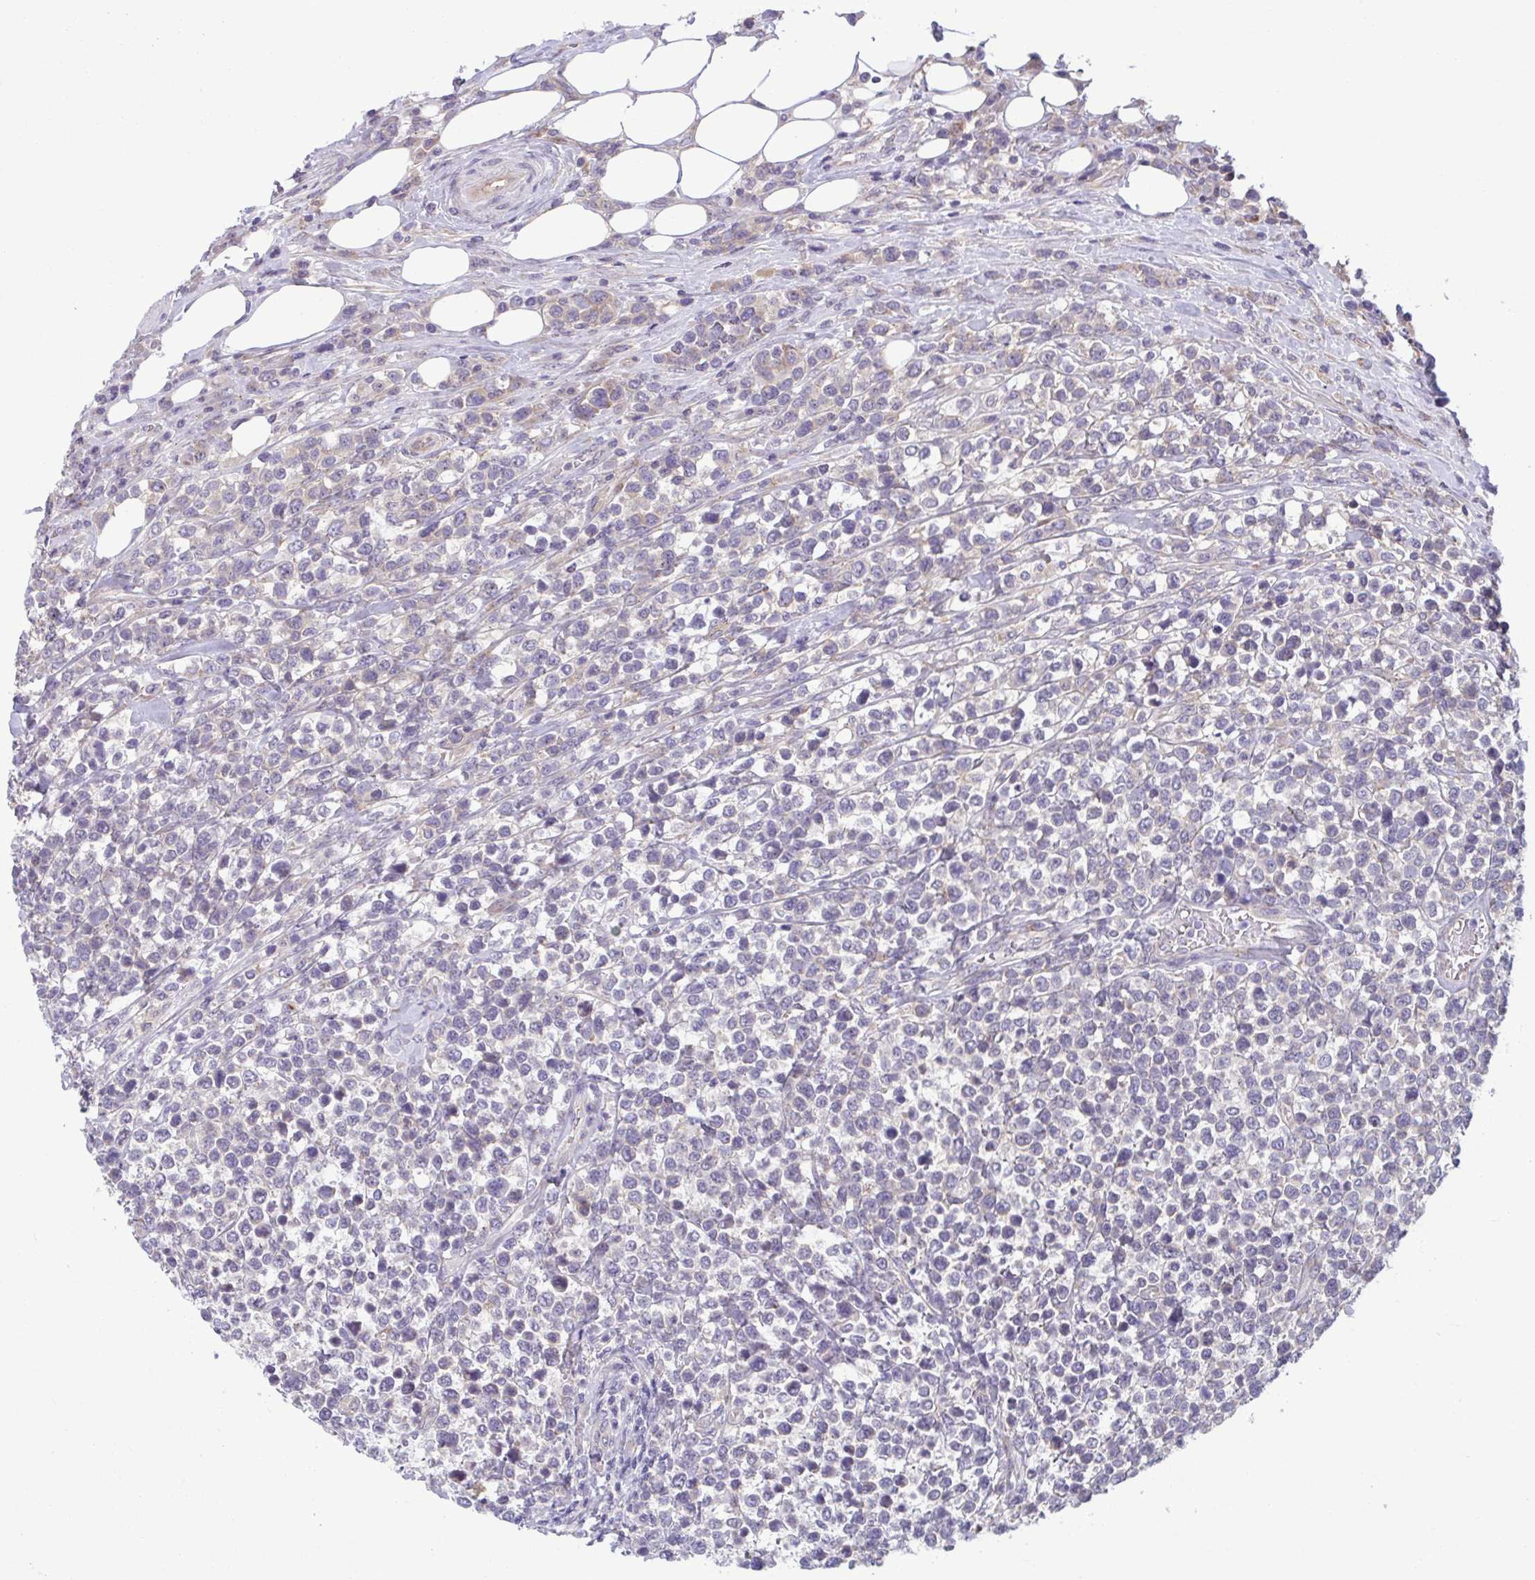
{"staining": {"intensity": "negative", "quantity": "none", "location": "none"}, "tissue": "lymphoma", "cell_type": "Tumor cells", "image_type": "cancer", "snomed": [{"axis": "morphology", "description": "Malignant lymphoma, non-Hodgkin's type, High grade"}, {"axis": "topography", "description": "Soft tissue"}], "caption": "DAB immunohistochemical staining of human malignant lymphoma, non-Hodgkin's type (high-grade) displays no significant positivity in tumor cells. (DAB IHC visualized using brightfield microscopy, high magnification).", "gene": "TMEM108", "patient": {"sex": "female", "age": 56}}